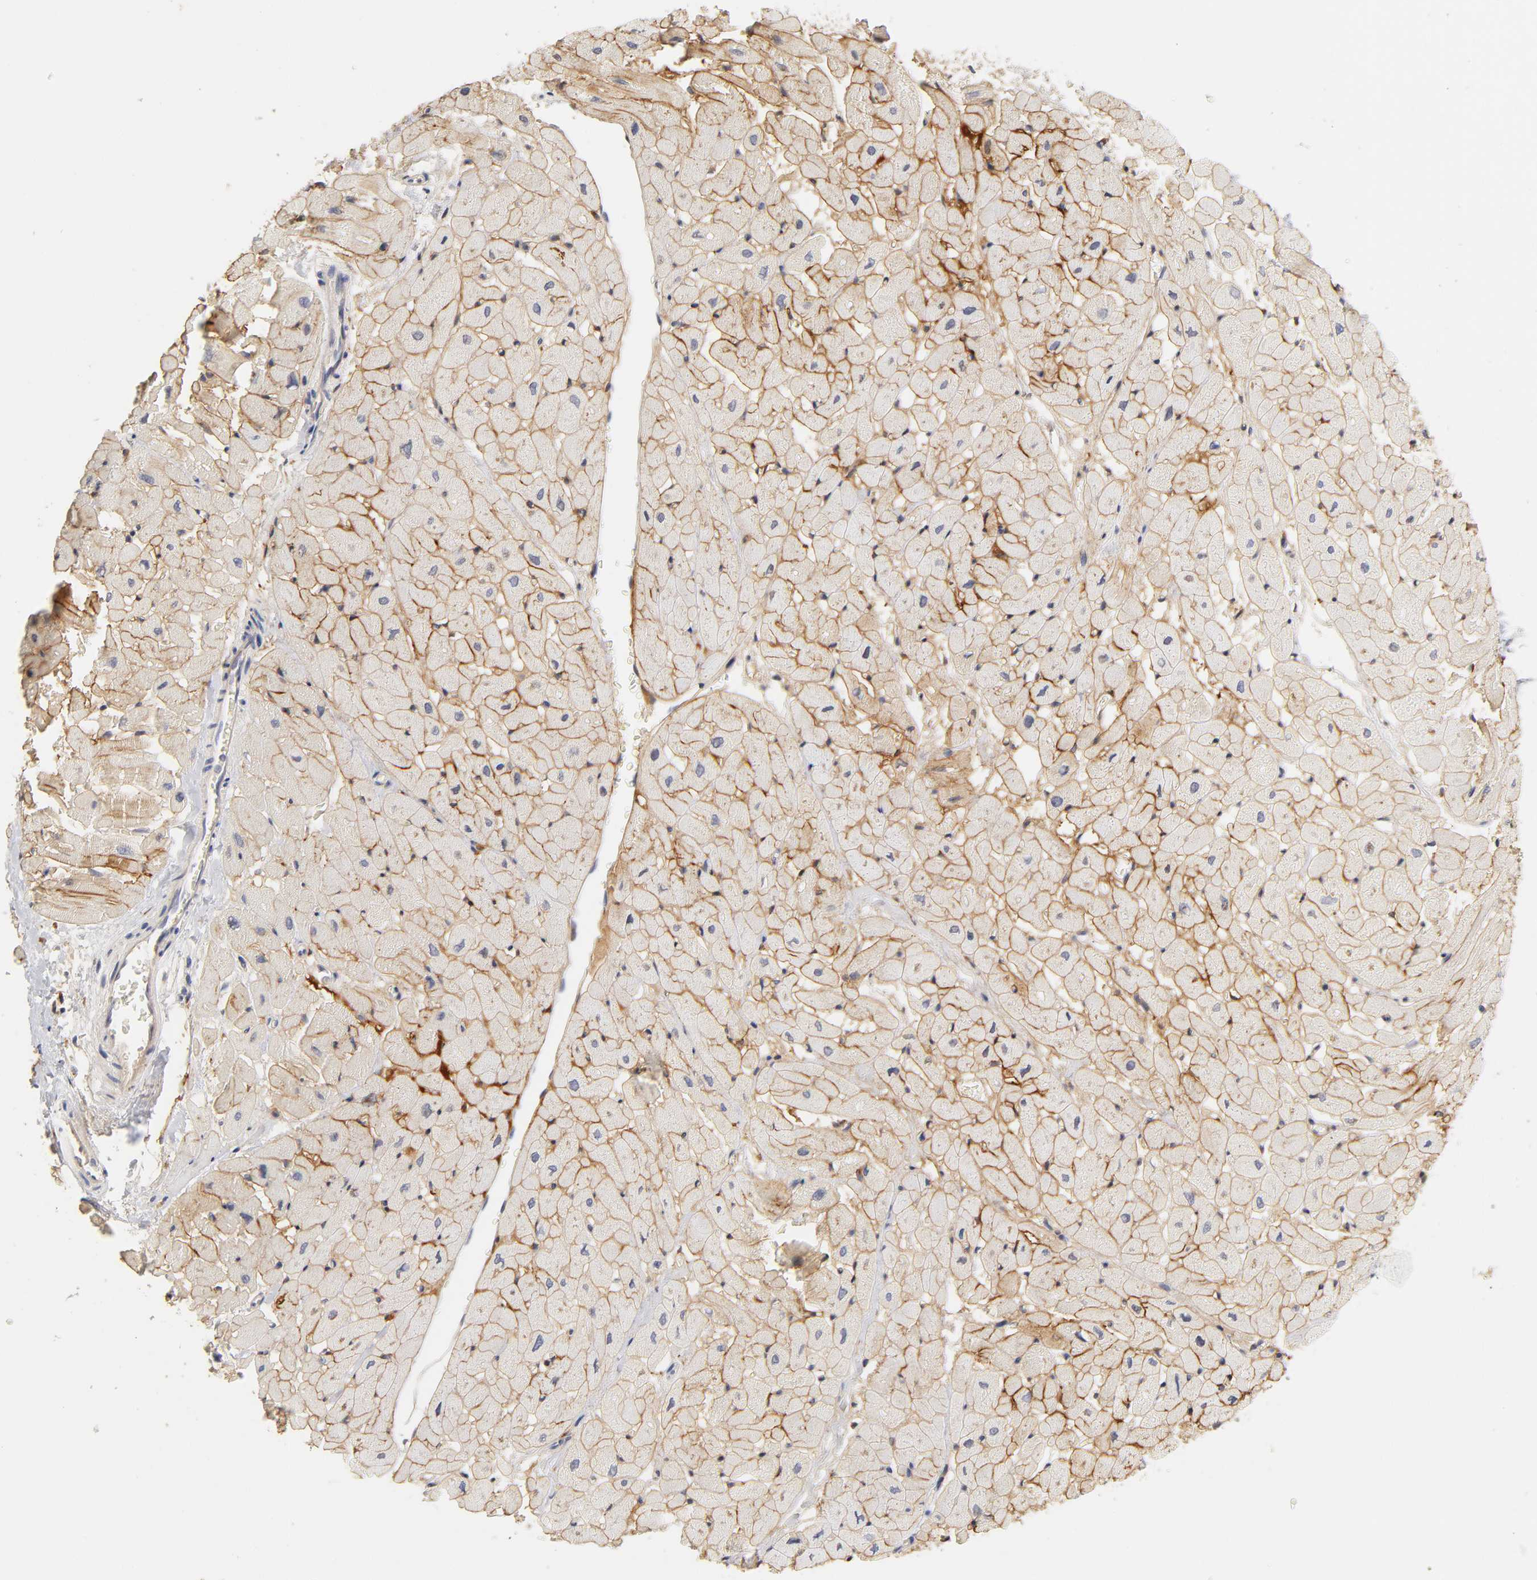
{"staining": {"intensity": "moderate", "quantity": ">75%", "location": "cytoplasmic/membranous"}, "tissue": "heart muscle", "cell_type": "Cardiomyocytes", "image_type": "normal", "snomed": [{"axis": "morphology", "description": "Normal tissue, NOS"}, {"axis": "topography", "description": "Heart"}], "caption": "The immunohistochemical stain shows moderate cytoplasmic/membranous expression in cardiomyocytes of normal heart muscle. (DAB (3,3'-diaminobenzidine) IHC with brightfield microscopy, high magnification).", "gene": "LAMB1", "patient": {"sex": "male", "age": 45}}